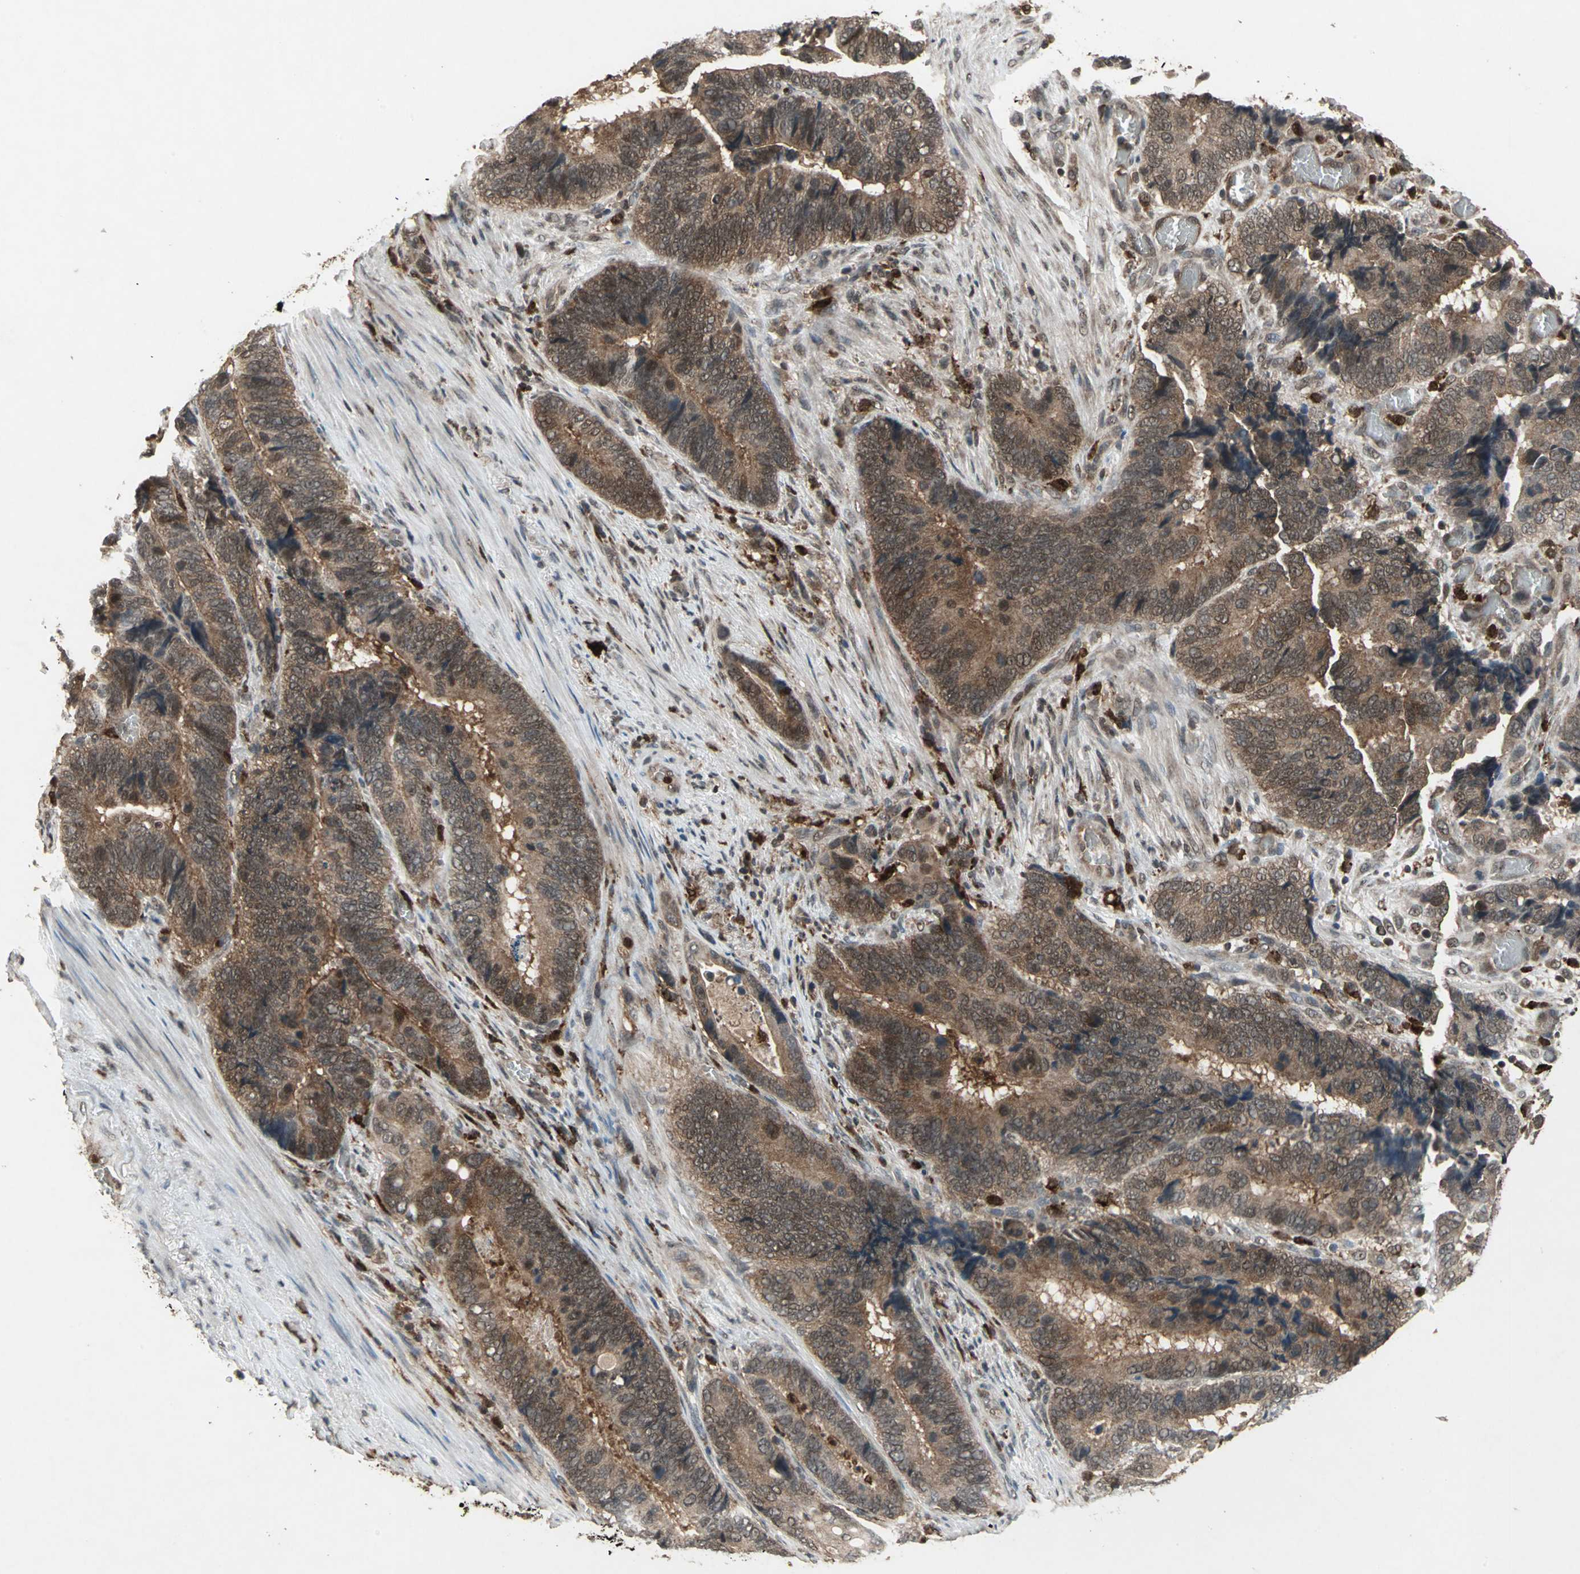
{"staining": {"intensity": "moderate", "quantity": ">75%", "location": "cytoplasmic/membranous"}, "tissue": "colorectal cancer", "cell_type": "Tumor cells", "image_type": "cancer", "snomed": [{"axis": "morphology", "description": "Adenocarcinoma, NOS"}, {"axis": "topography", "description": "Colon"}], "caption": "The photomicrograph reveals staining of adenocarcinoma (colorectal), revealing moderate cytoplasmic/membranous protein positivity (brown color) within tumor cells. (Brightfield microscopy of DAB IHC at high magnification).", "gene": "PYCARD", "patient": {"sex": "male", "age": 72}}